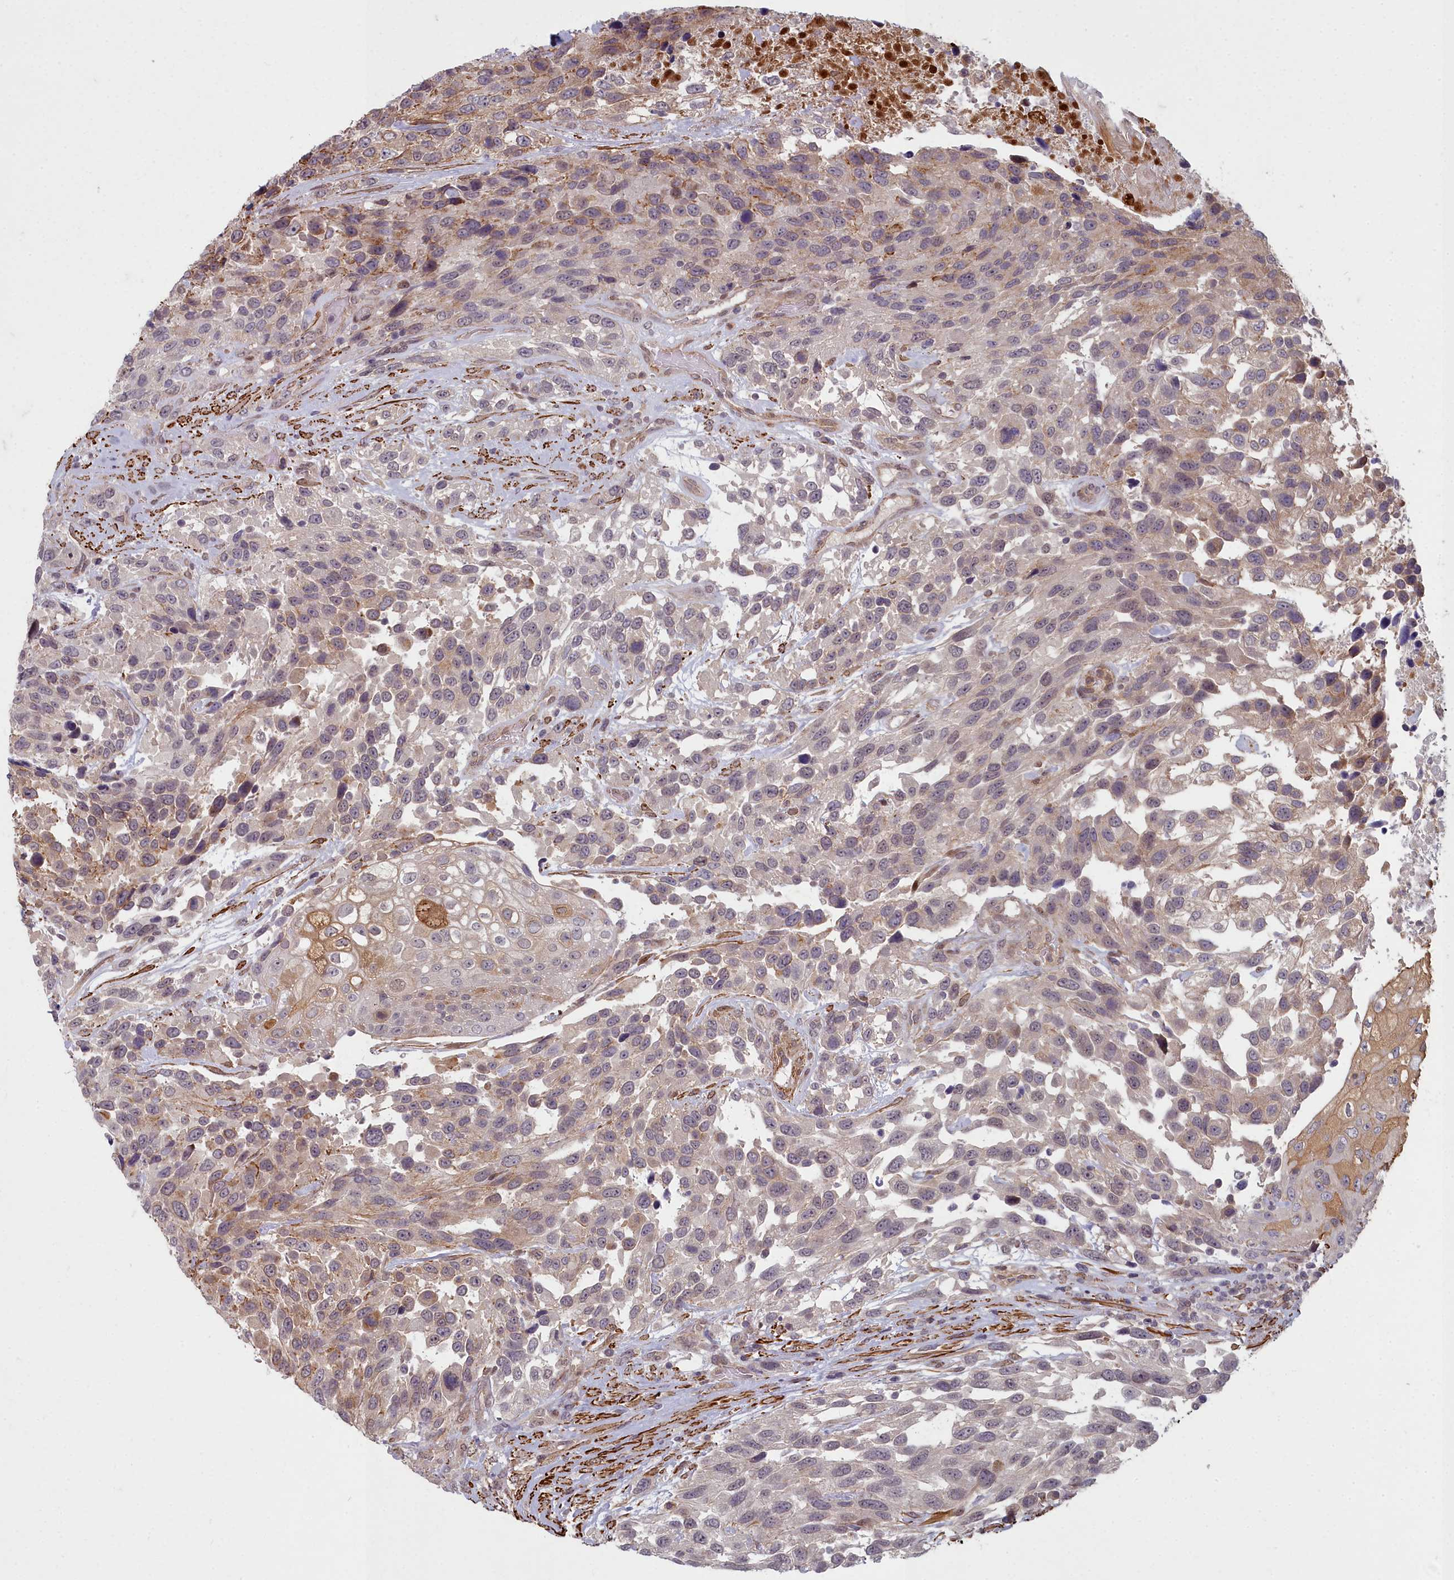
{"staining": {"intensity": "moderate", "quantity": "<25%", "location": "cytoplasmic/membranous"}, "tissue": "urothelial cancer", "cell_type": "Tumor cells", "image_type": "cancer", "snomed": [{"axis": "morphology", "description": "Urothelial carcinoma, High grade"}, {"axis": "topography", "description": "Urinary bladder"}], "caption": "This image exhibits IHC staining of human urothelial cancer, with low moderate cytoplasmic/membranous positivity in approximately <25% of tumor cells.", "gene": "ZNF626", "patient": {"sex": "female", "age": 70}}